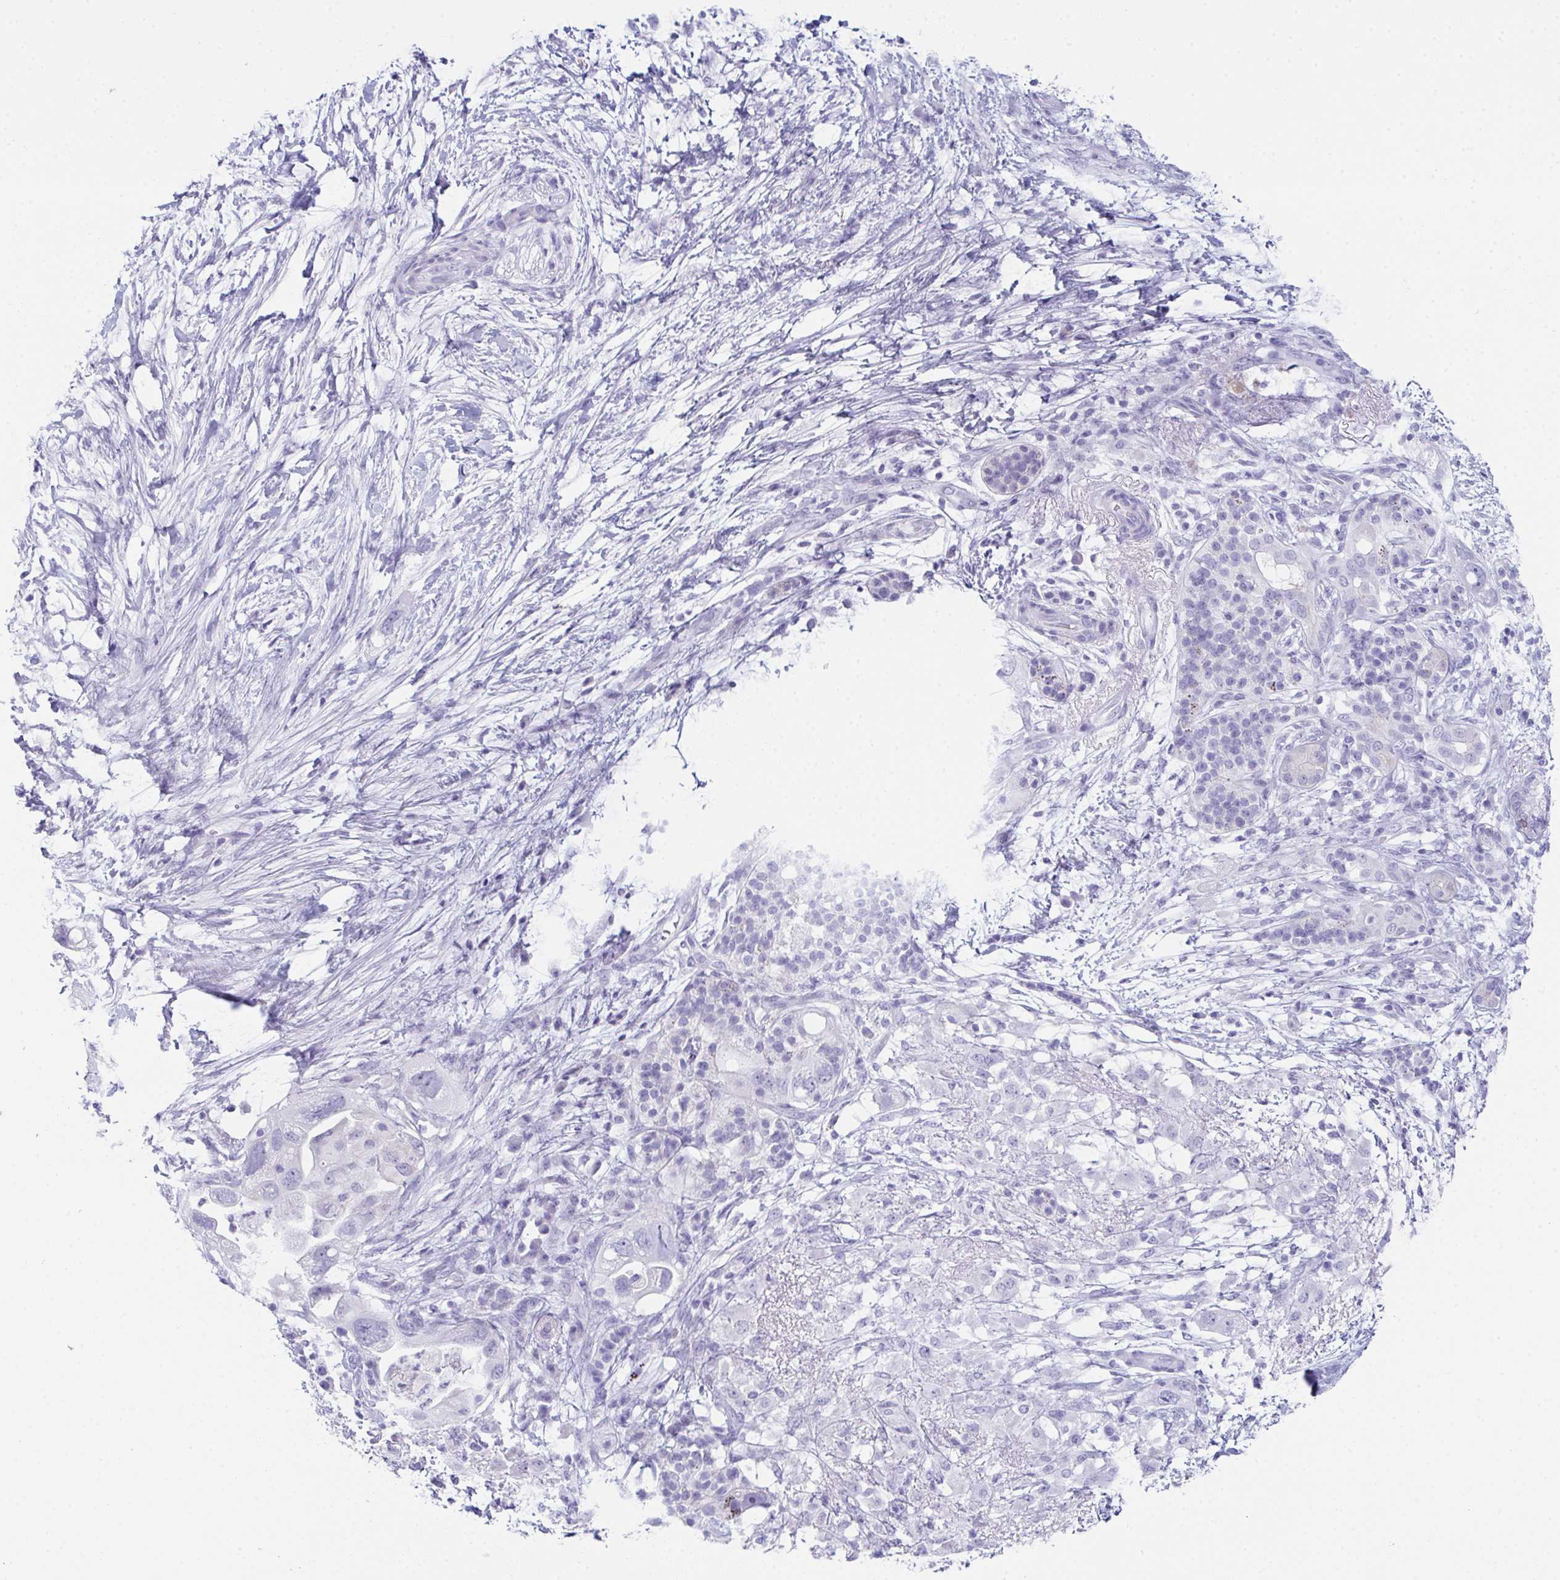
{"staining": {"intensity": "weak", "quantity": "<25%", "location": "cytoplasmic/membranous"}, "tissue": "pancreatic cancer", "cell_type": "Tumor cells", "image_type": "cancer", "snomed": [{"axis": "morphology", "description": "Adenocarcinoma, NOS"}, {"axis": "topography", "description": "Pancreas"}], "caption": "Tumor cells are negative for brown protein staining in adenocarcinoma (pancreatic).", "gene": "TEX19", "patient": {"sex": "female", "age": 72}}